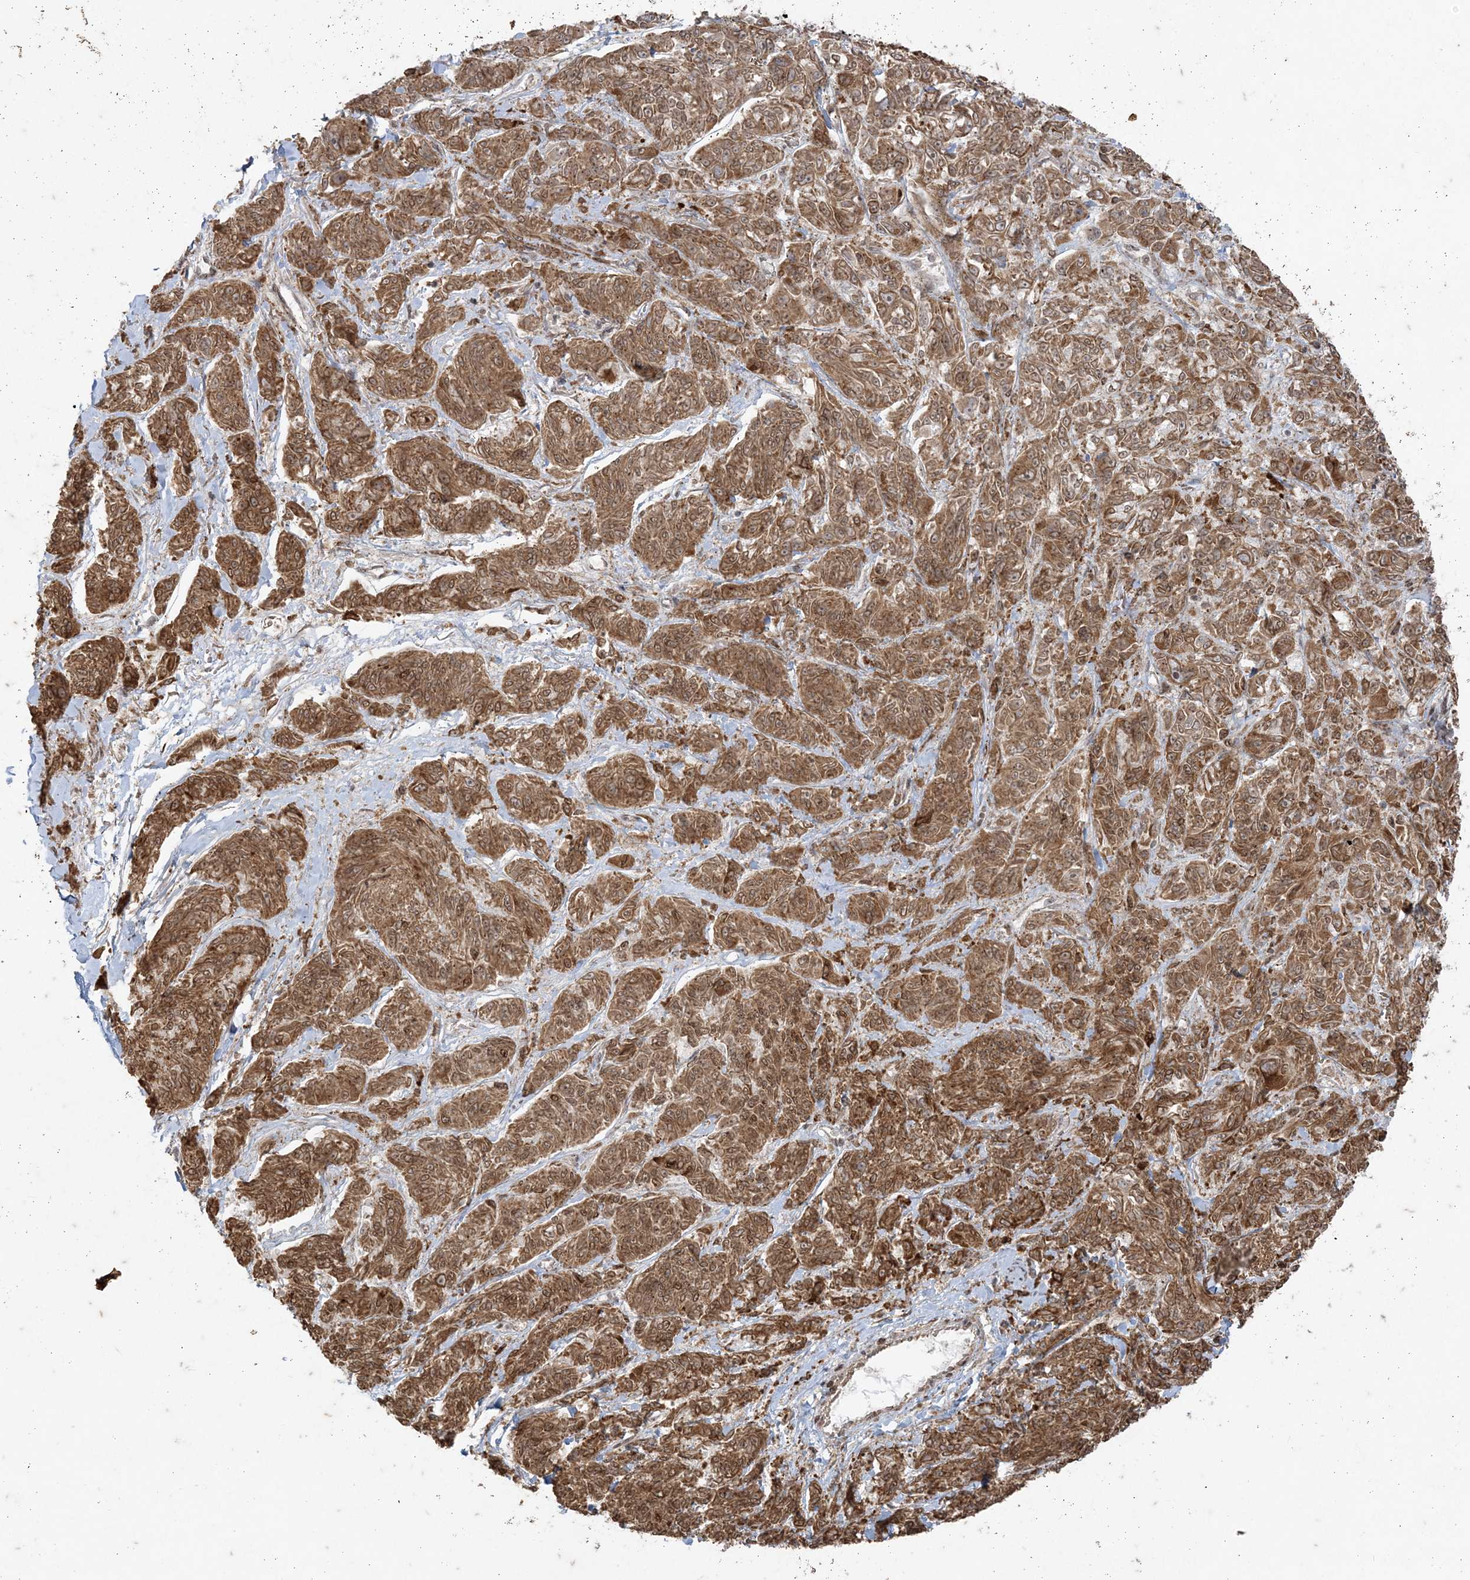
{"staining": {"intensity": "moderate", "quantity": ">75%", "location": "cytoplasmic/membranous,nuclear"}, "tissue": "melanoma", "cell_type": "Tumor cells", "image_type": "cancer", "snomed": [{"axis": "morphology", "description": "Malignant melanoma, NOS"}, {"axis": "topography", "description": "Skin"}], "caption": "A brown stain labels moderate cytoplasmic/membranous and nuclear expression of a protein in human melanoma tumor cells. Ihc stains the protein of interest in brown and the nuclei are stained blue.", "gene": "RRAS", "patient": {"sex": "male", "age": 53}}